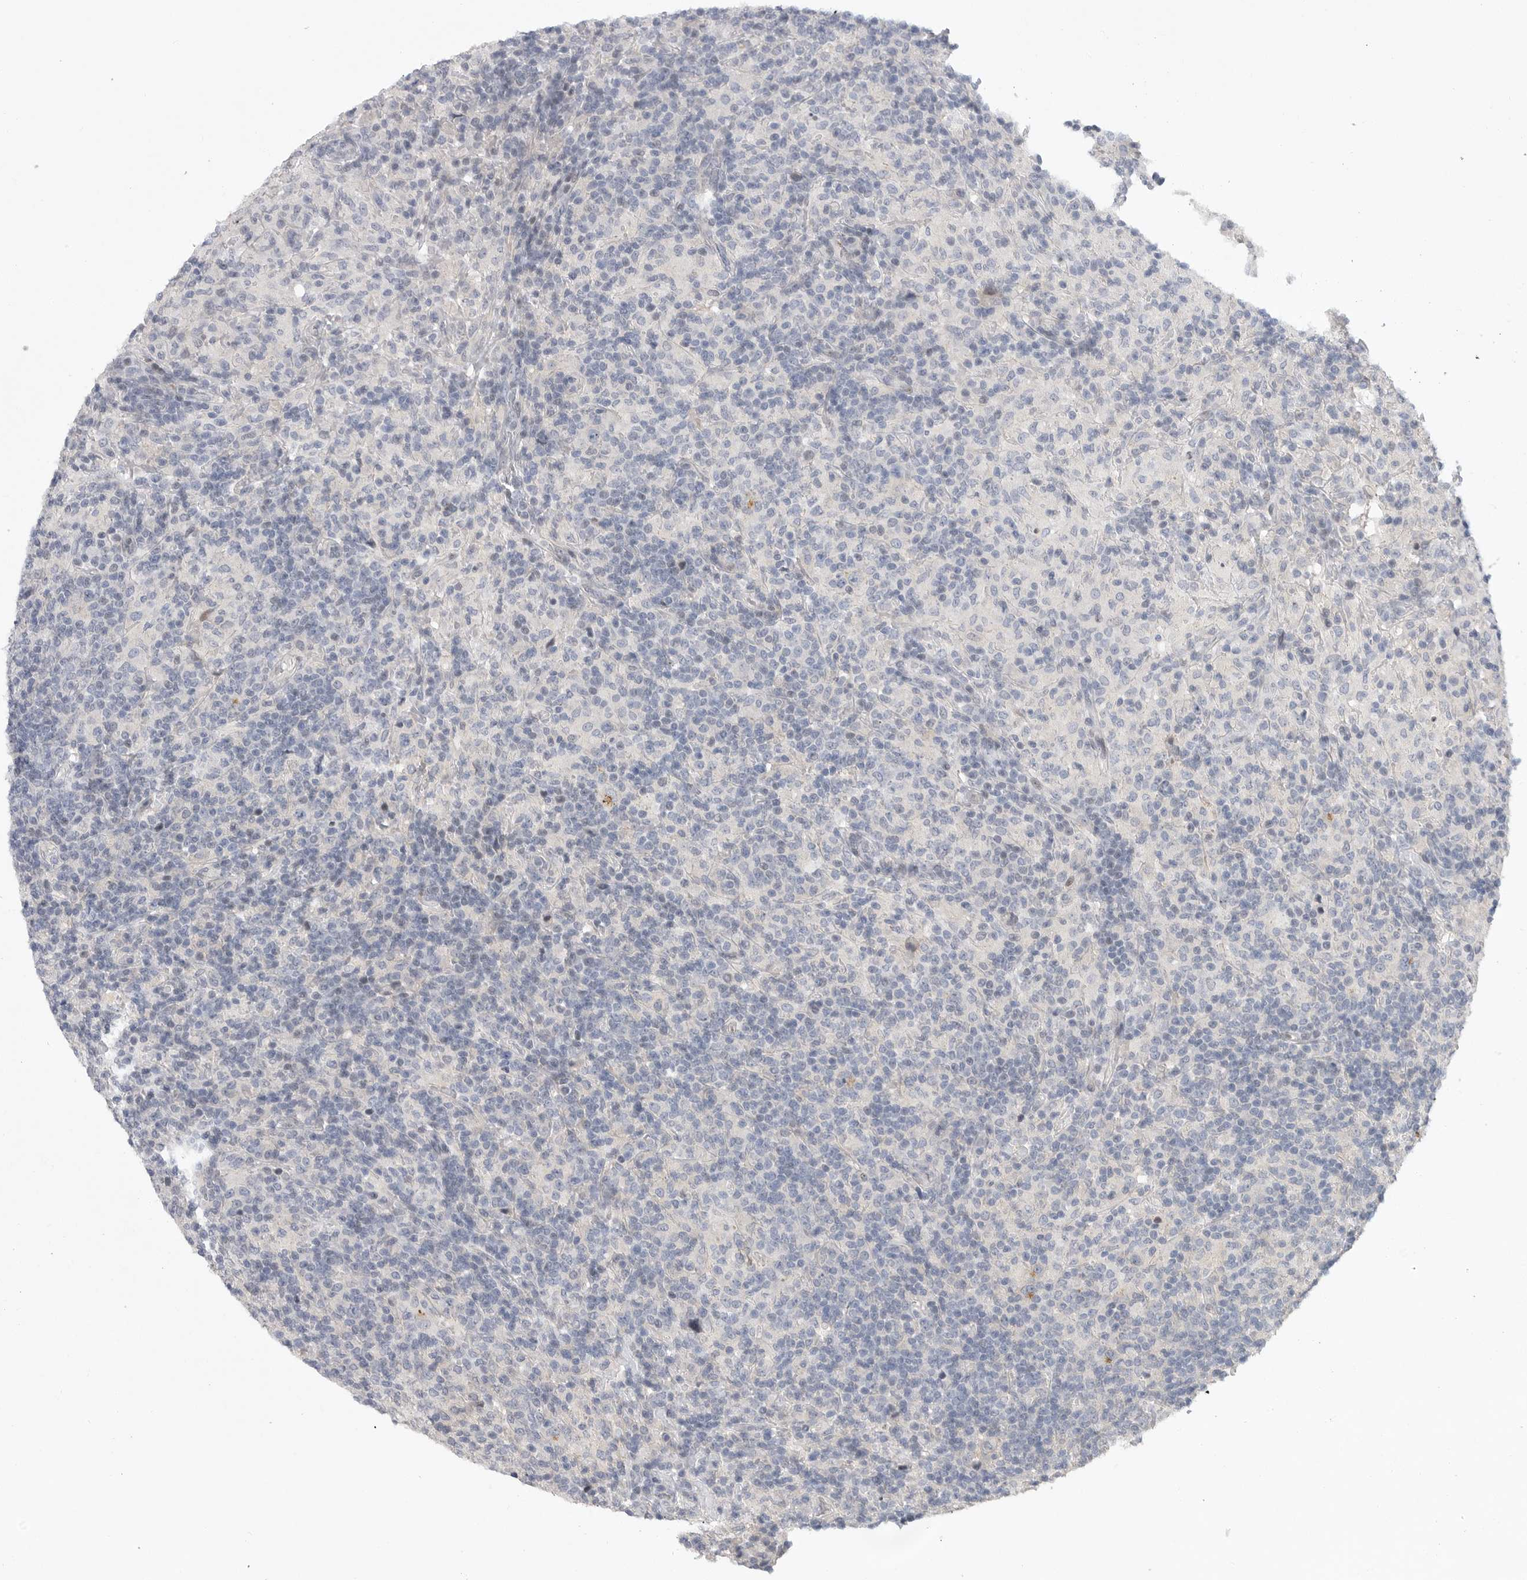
{"staining": {"intensity": "negative", "quantity": "none", "location": "none"}, "tissue": "lymphoma", "cell_type": "Tumor cells", "image_type": "cancer", "snomed": [{"axis": "morphology", "description": "Hodgkin's disease, NOS"}, {"axis": "topography", "description": "Lymph node"}], "caption": "Immunohistochemistry of human lymphoma exhibits no staining in tumor cells.", "gene": "FBXO43", "patient": {"sex": "male", "age": 70}}